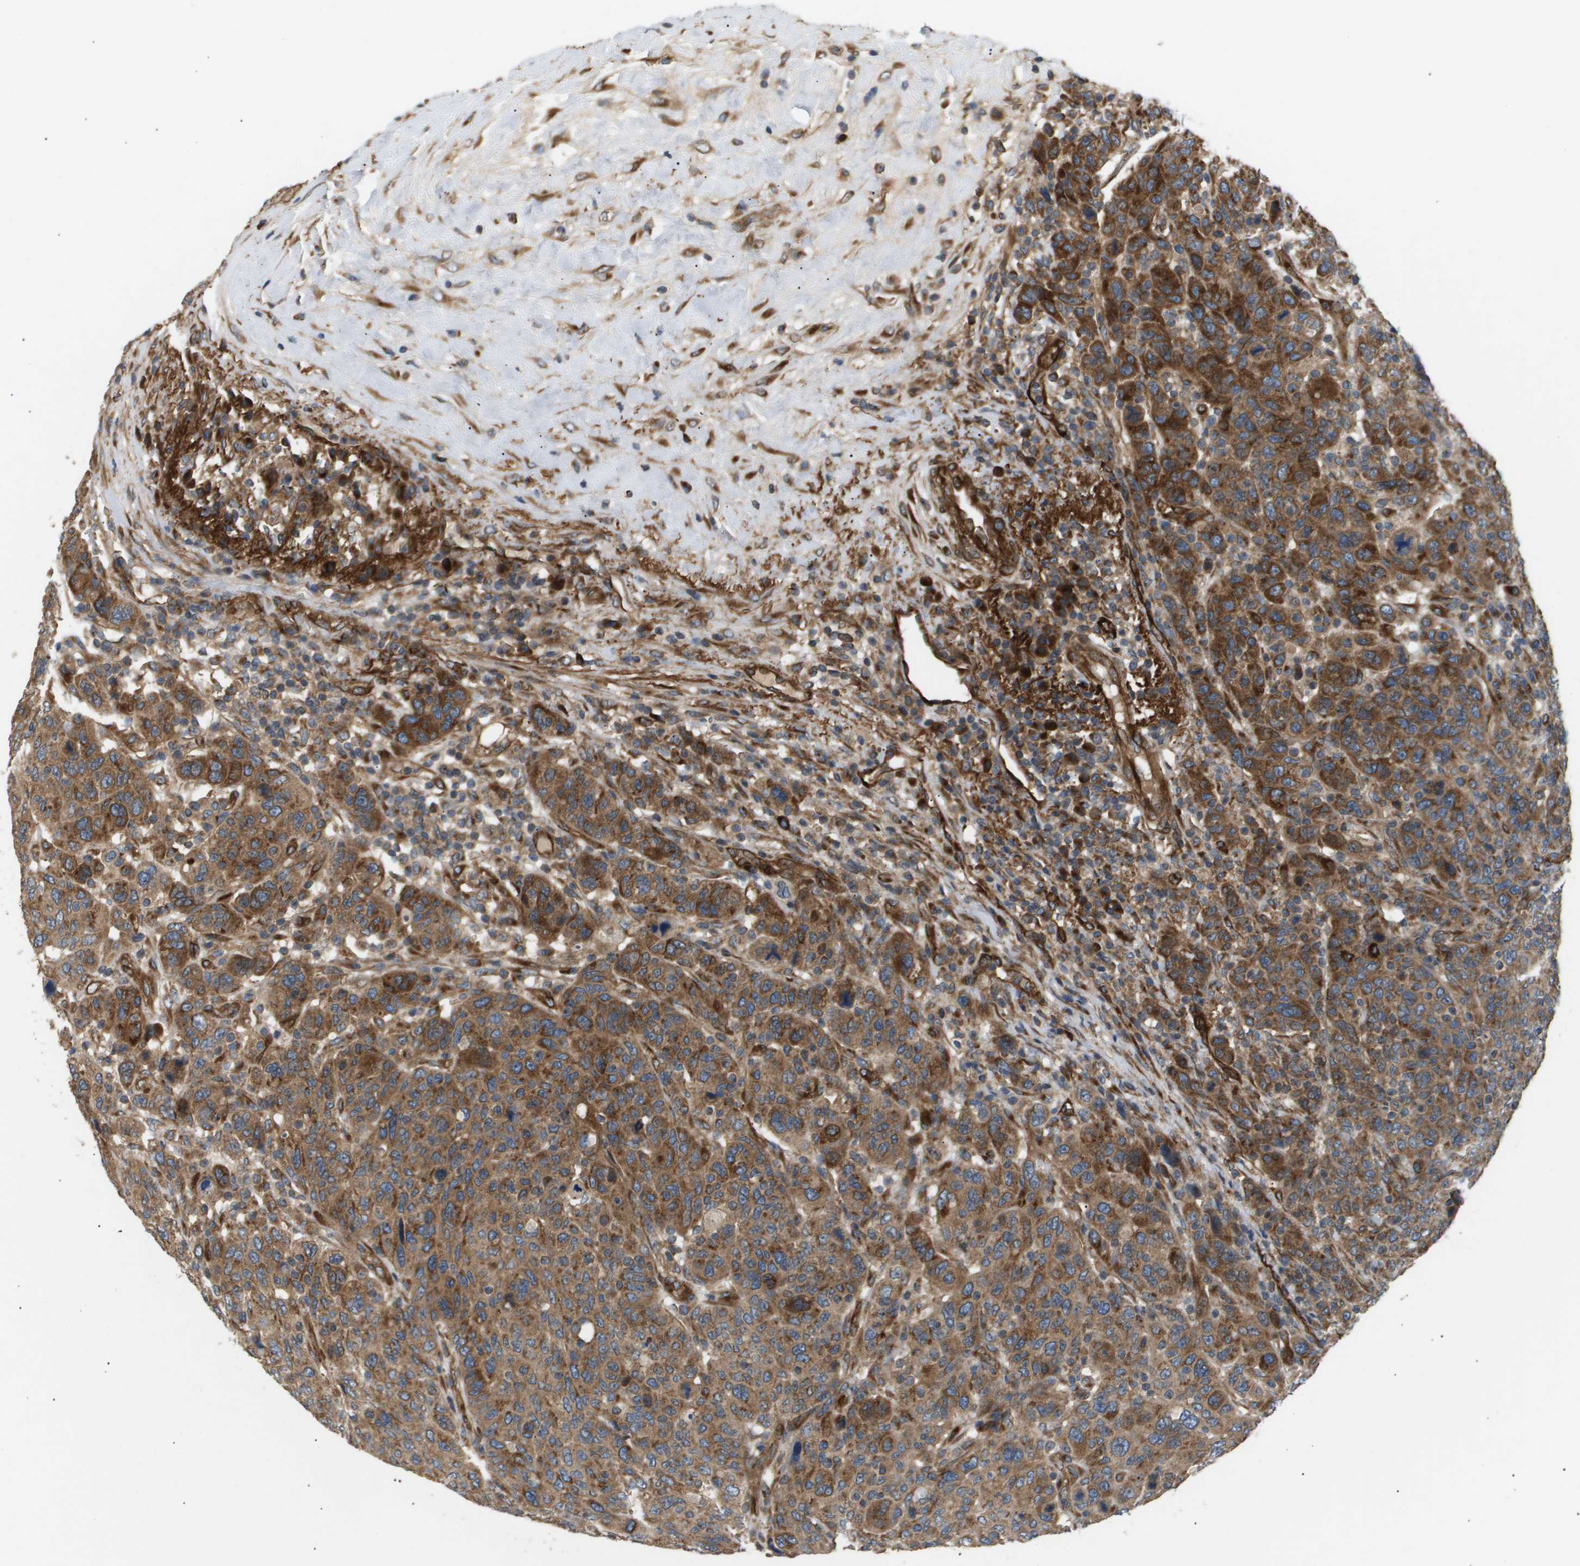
{"staining": {"intensity": "strong", "quantity": ">75%", "location": "cytoplasmic/membranous"}, "tissue": "breast cancer", "cell_type": "Tumor cells", "image_type": "cancer", "snomed": [{"axis": "morphology", "description": "Duct carcinoma"}, {"axis": "topography", "description": "Breast"}], "caption": "Approximately >75% of tumor cells in breast cancer exhibit strong cytoplasmic/membranous protein positivity as visualized by brown immunohistochemical staining.", "gene": "LYSMD3", "patient": {"sex": "female", "age": 37}}